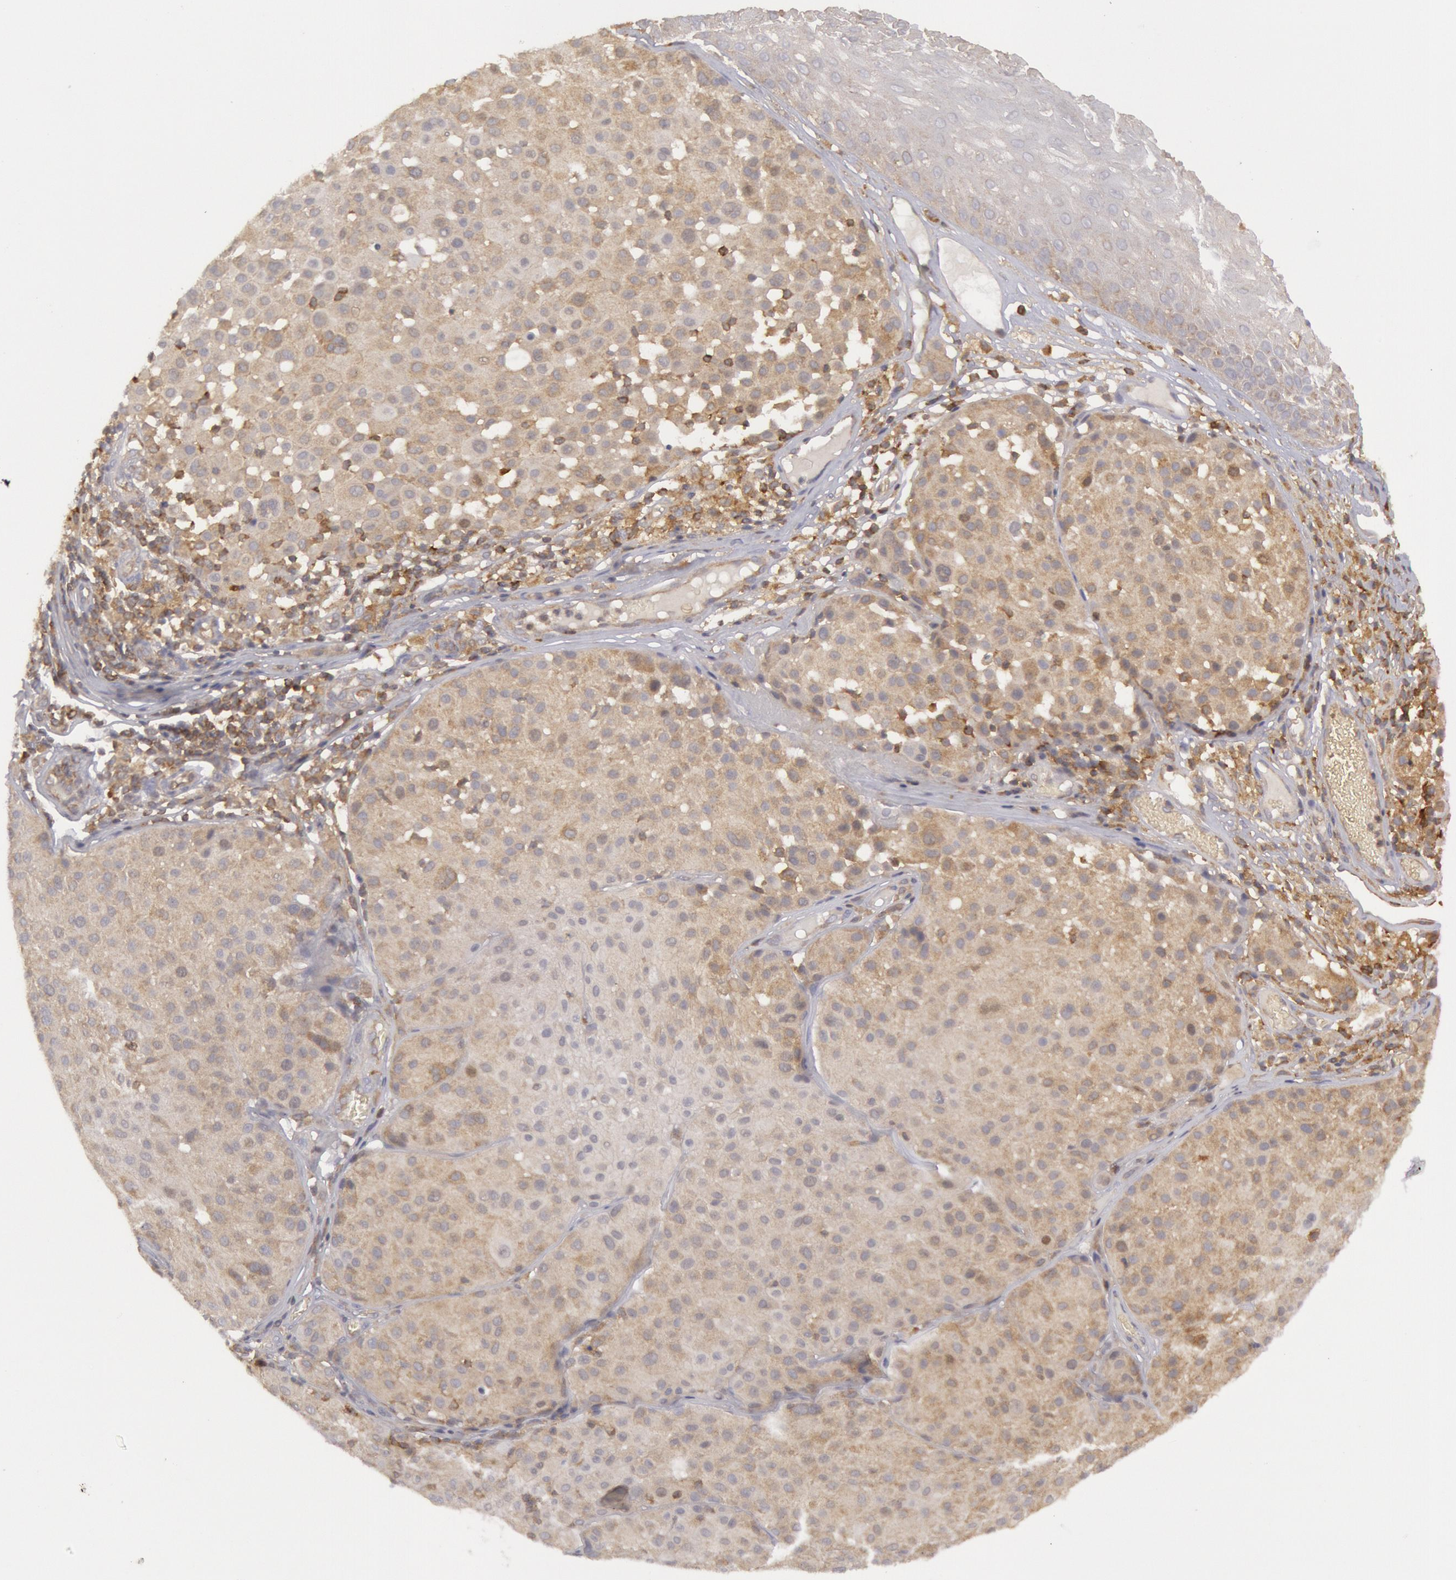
{"staining": {"intensity": "weak", "quantity": ">75%", "location": "cytoplasmic/membranous"}, "tissue": "melanoma", "cell_type": "Tumor cells", "image_type": "cancer", "snomed": [{"axis": "morphology", "description": "Malignant melanoma, NOS"}, {"axis": "topography", "description": "Skin"}], "caption": "Protein positivity by immunohistochemistry (IHC) reveals weak cytoplasmic/membranous positivity in about >75% of tumor cells in melanoma.", "gene": "IKBKB", "patient": {"sex": "male", "age": 36}}